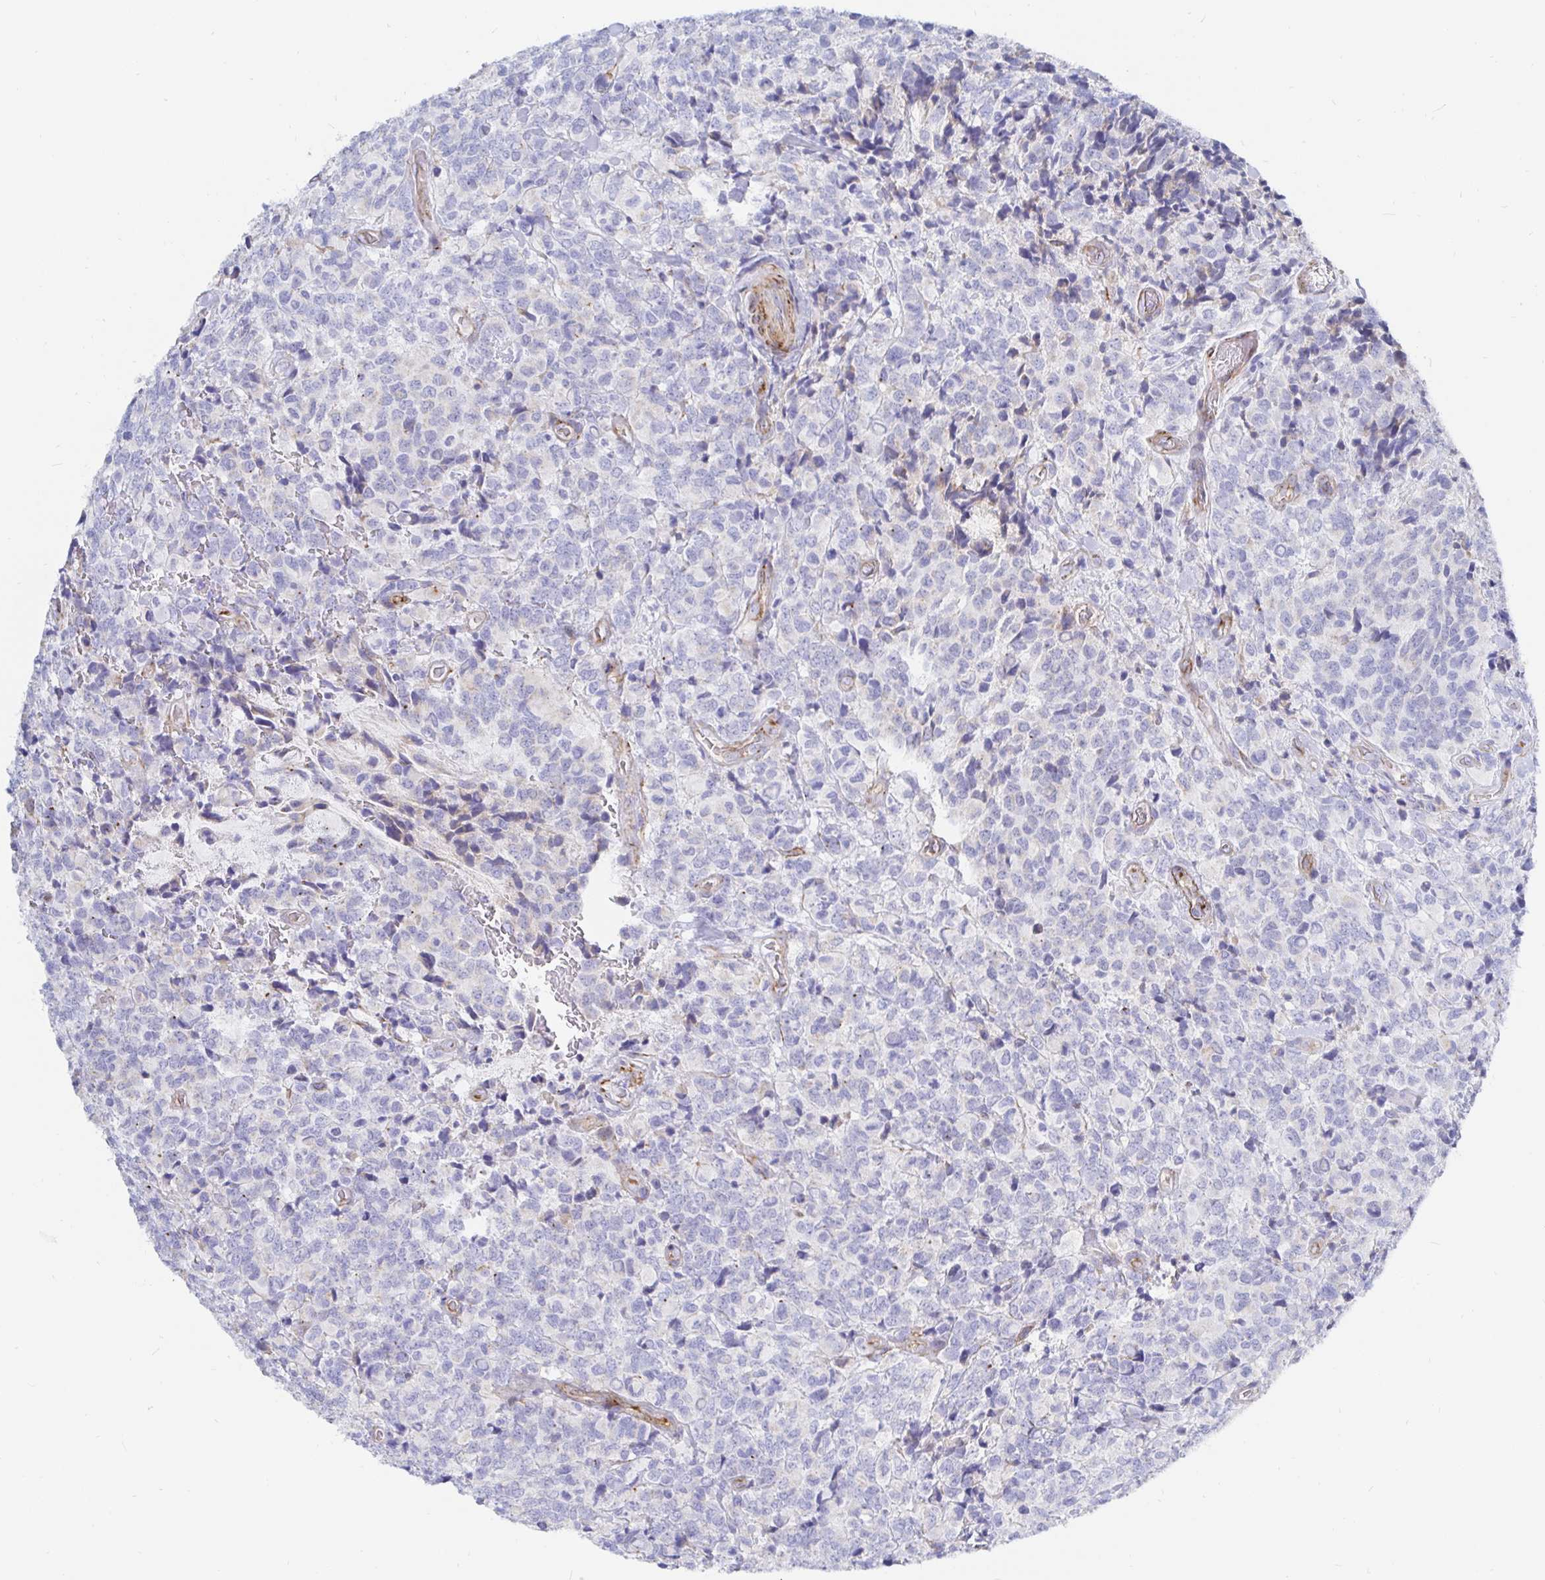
{"staining": {"intensity": "negative", "quantity": "none", "location": "none"}, "tissue": "glioma", "cell_type": "Tumor cells", "image_type": "cancer", "snomed": [{"axis": "morphology", "description": "Glioma, malignant, High grade"}, {"axis": "topography", "description": "Brain"}], "caption": "An image of human malignant glioma (high-grade) is negative for staining in tumor cells. (DAB IHC visualized using brightfield microscopy, high magnification).", "gene": "COX16", "patient": {"sex": "male", "age": 39}}